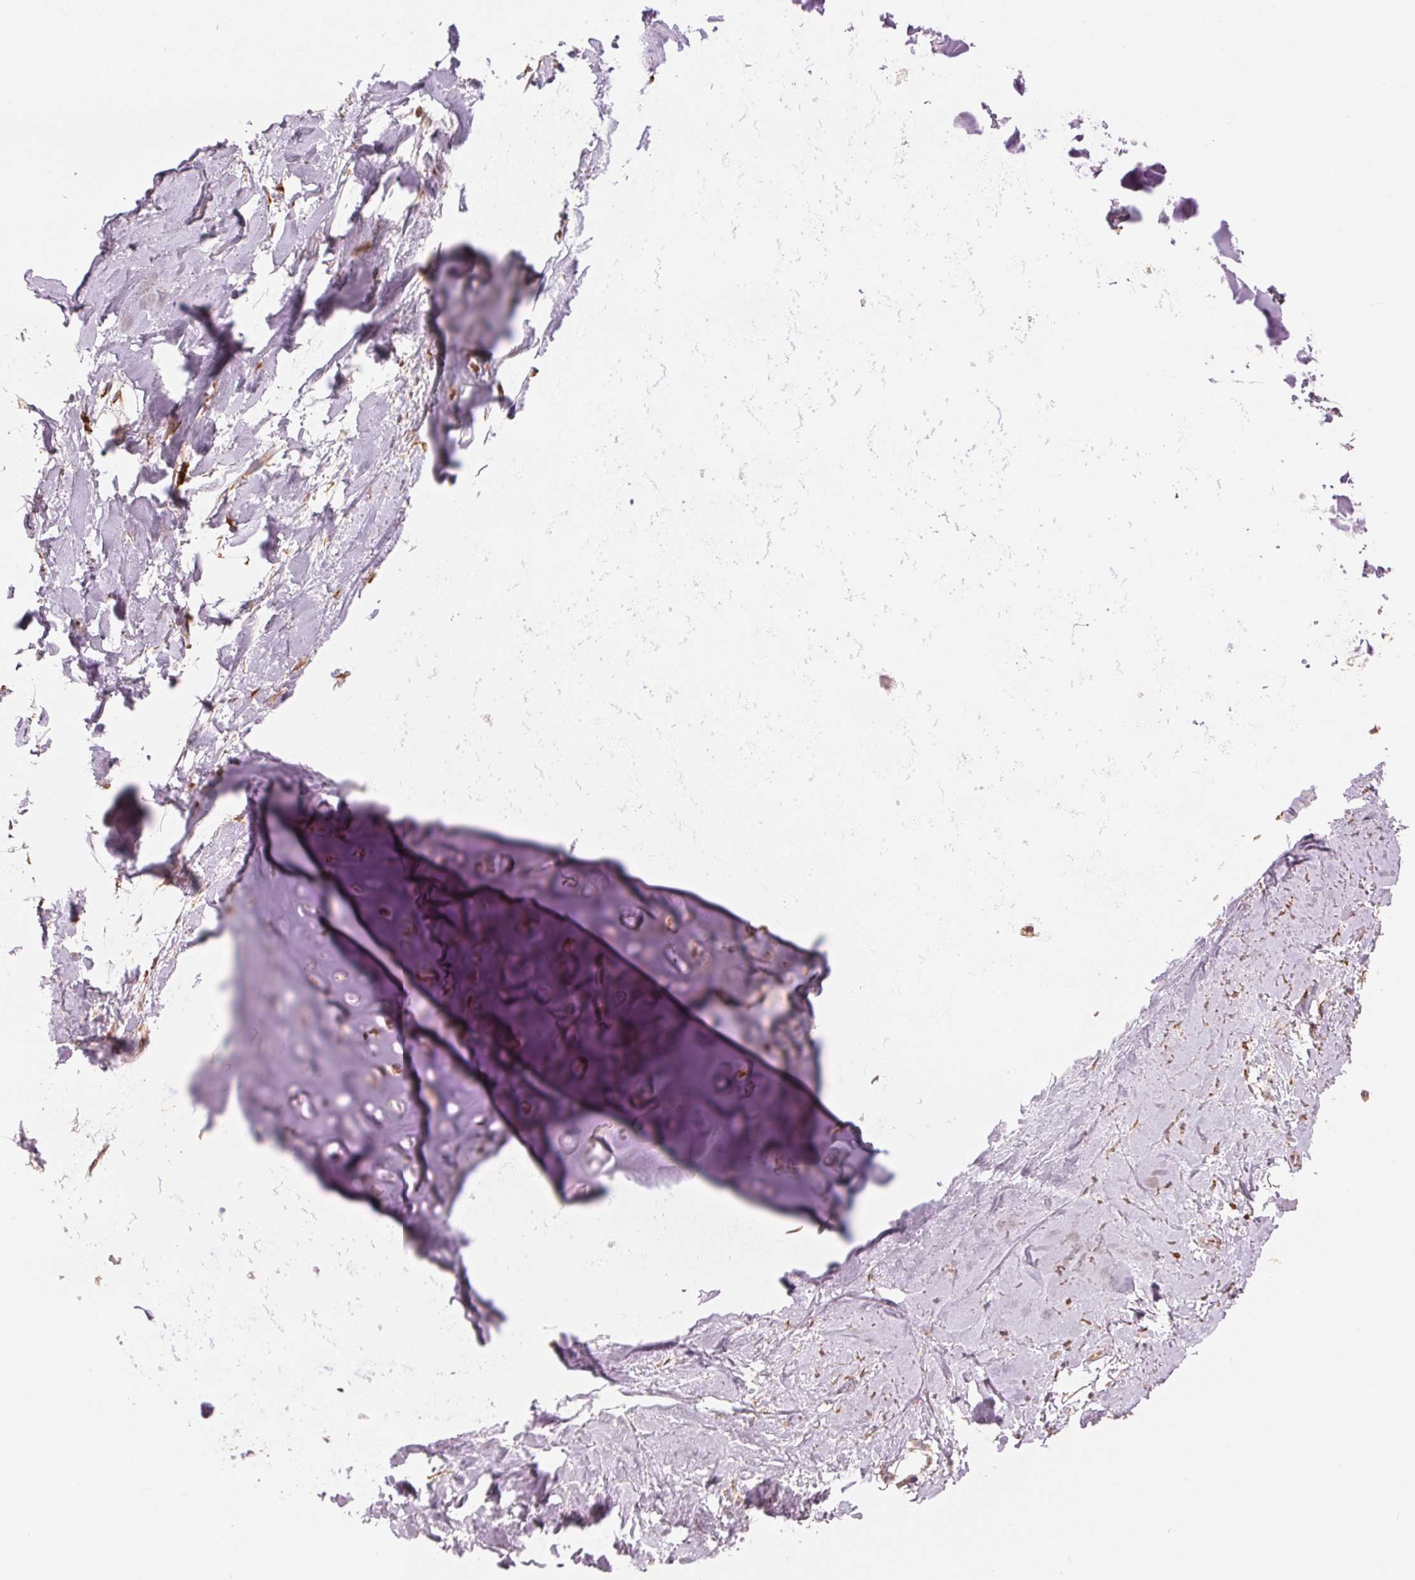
{"staining": {"intensity": "negative", "quantity": "none", "location": "none"}, "tissue": "adipose tissue", "cell_type": "Adipocytes", "image_type": "normal", "snomed": [{"axis": "morphology", "description": "Normal tissue, NOS"}, {"axis": "topography", "description": "Cartilage tissue"}, {"axis": "topography", "description": "Bronchus"}], "caption": "The histopathology image displays no staining of adipocytes in unremarkable adipose tissue.", "gene": "SLC20A1", "patient": {"sex": "female", "age": 79}}